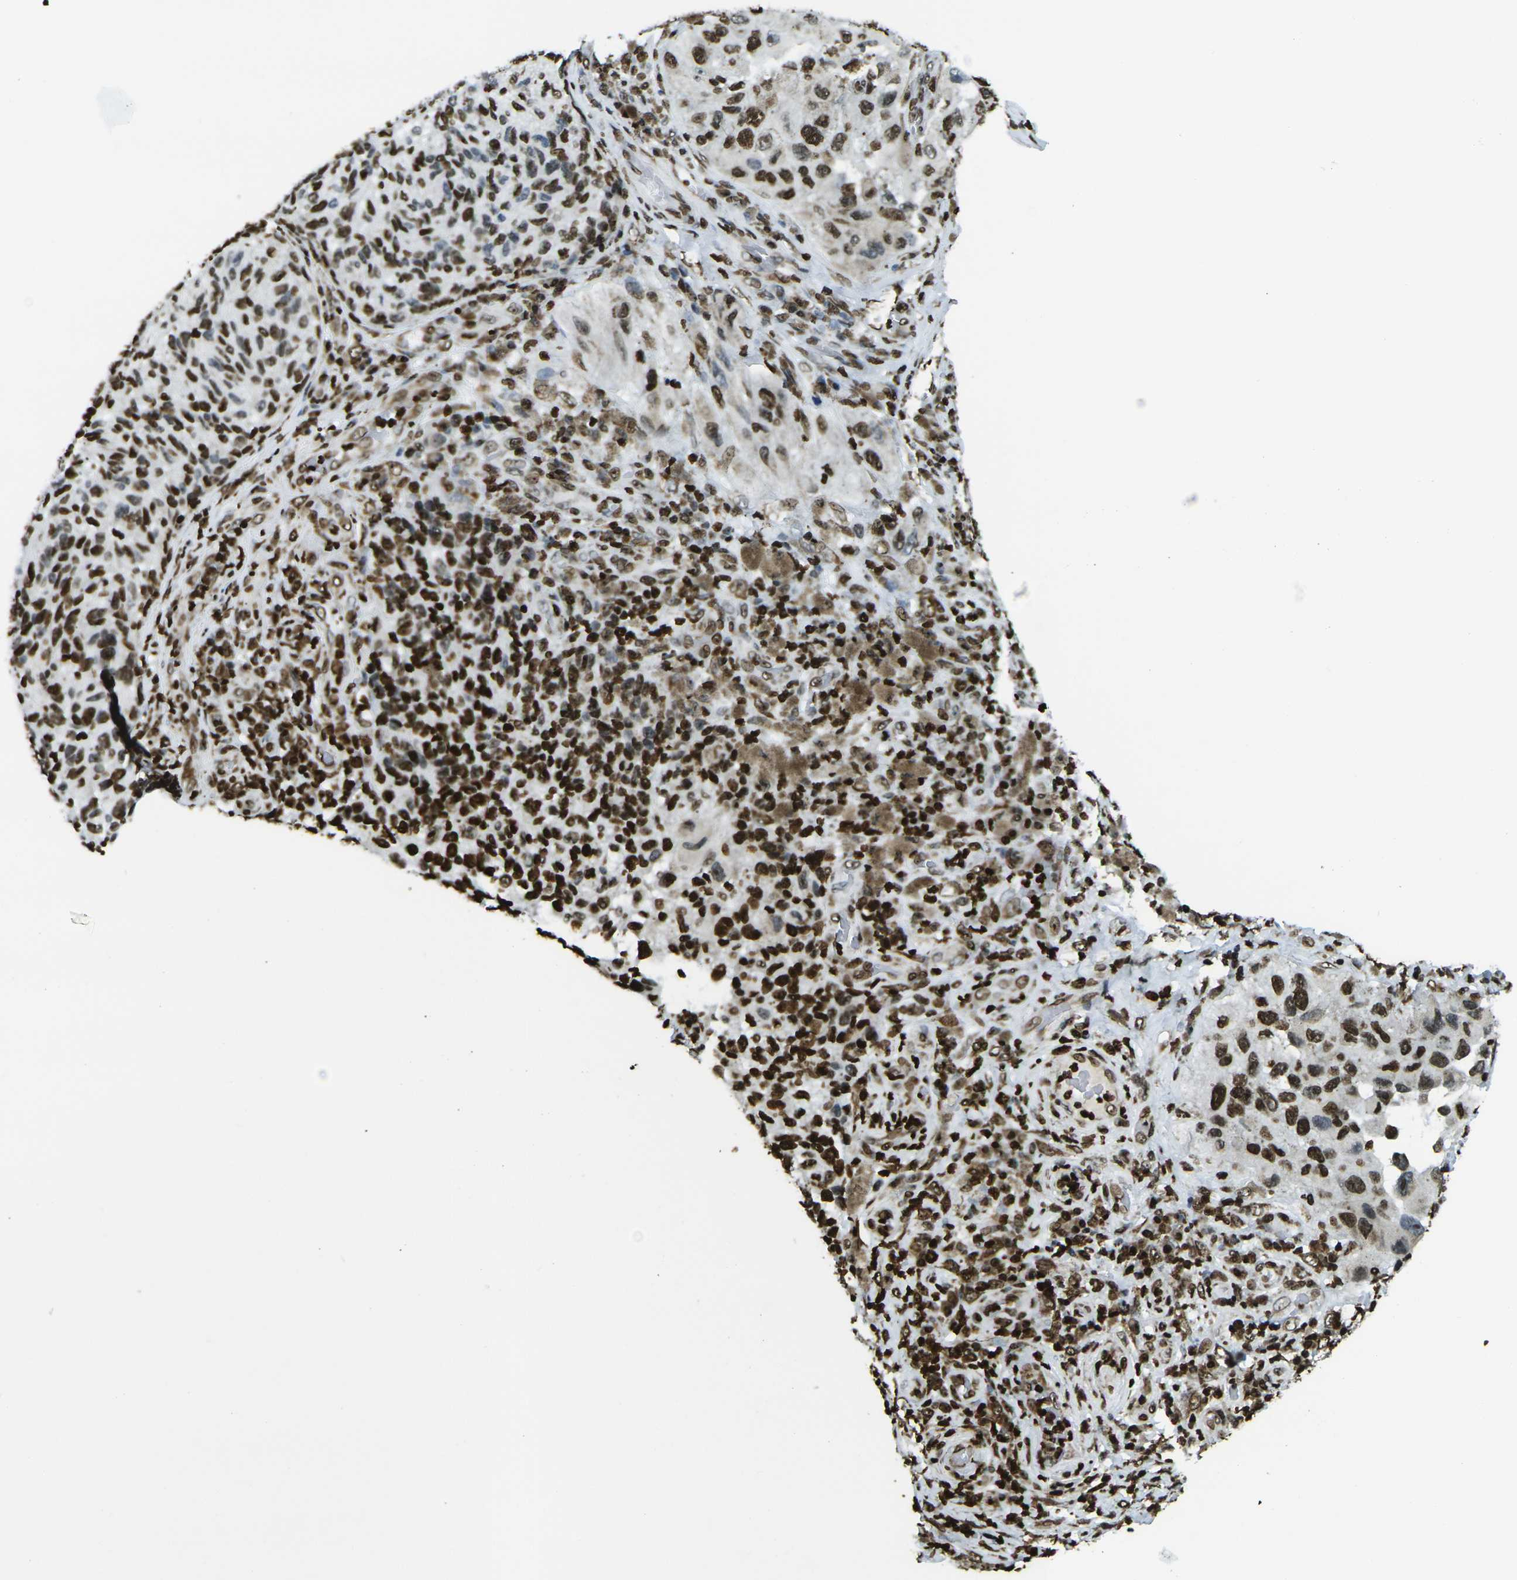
{"staining": {"intensity": "strong", "quantity": ">75%", "location": "nuclear"}, "tissue": "melanoma", "cell_type": "Tumor cells", "image_type": "cancer", "snomed": [{"axis": "morphology", "description": "Malignant melanoma, NOS"}, {"axis": "topography", "description": "Skin"}], "caption": "An IHC histopathology image of tumor tissue is shown. Protein staining in brown labels strong nuclear positivity in malignant melanoma within tumor cells.", "gene": "H1-2", "patient": {"sex": "female", "age": 73}}